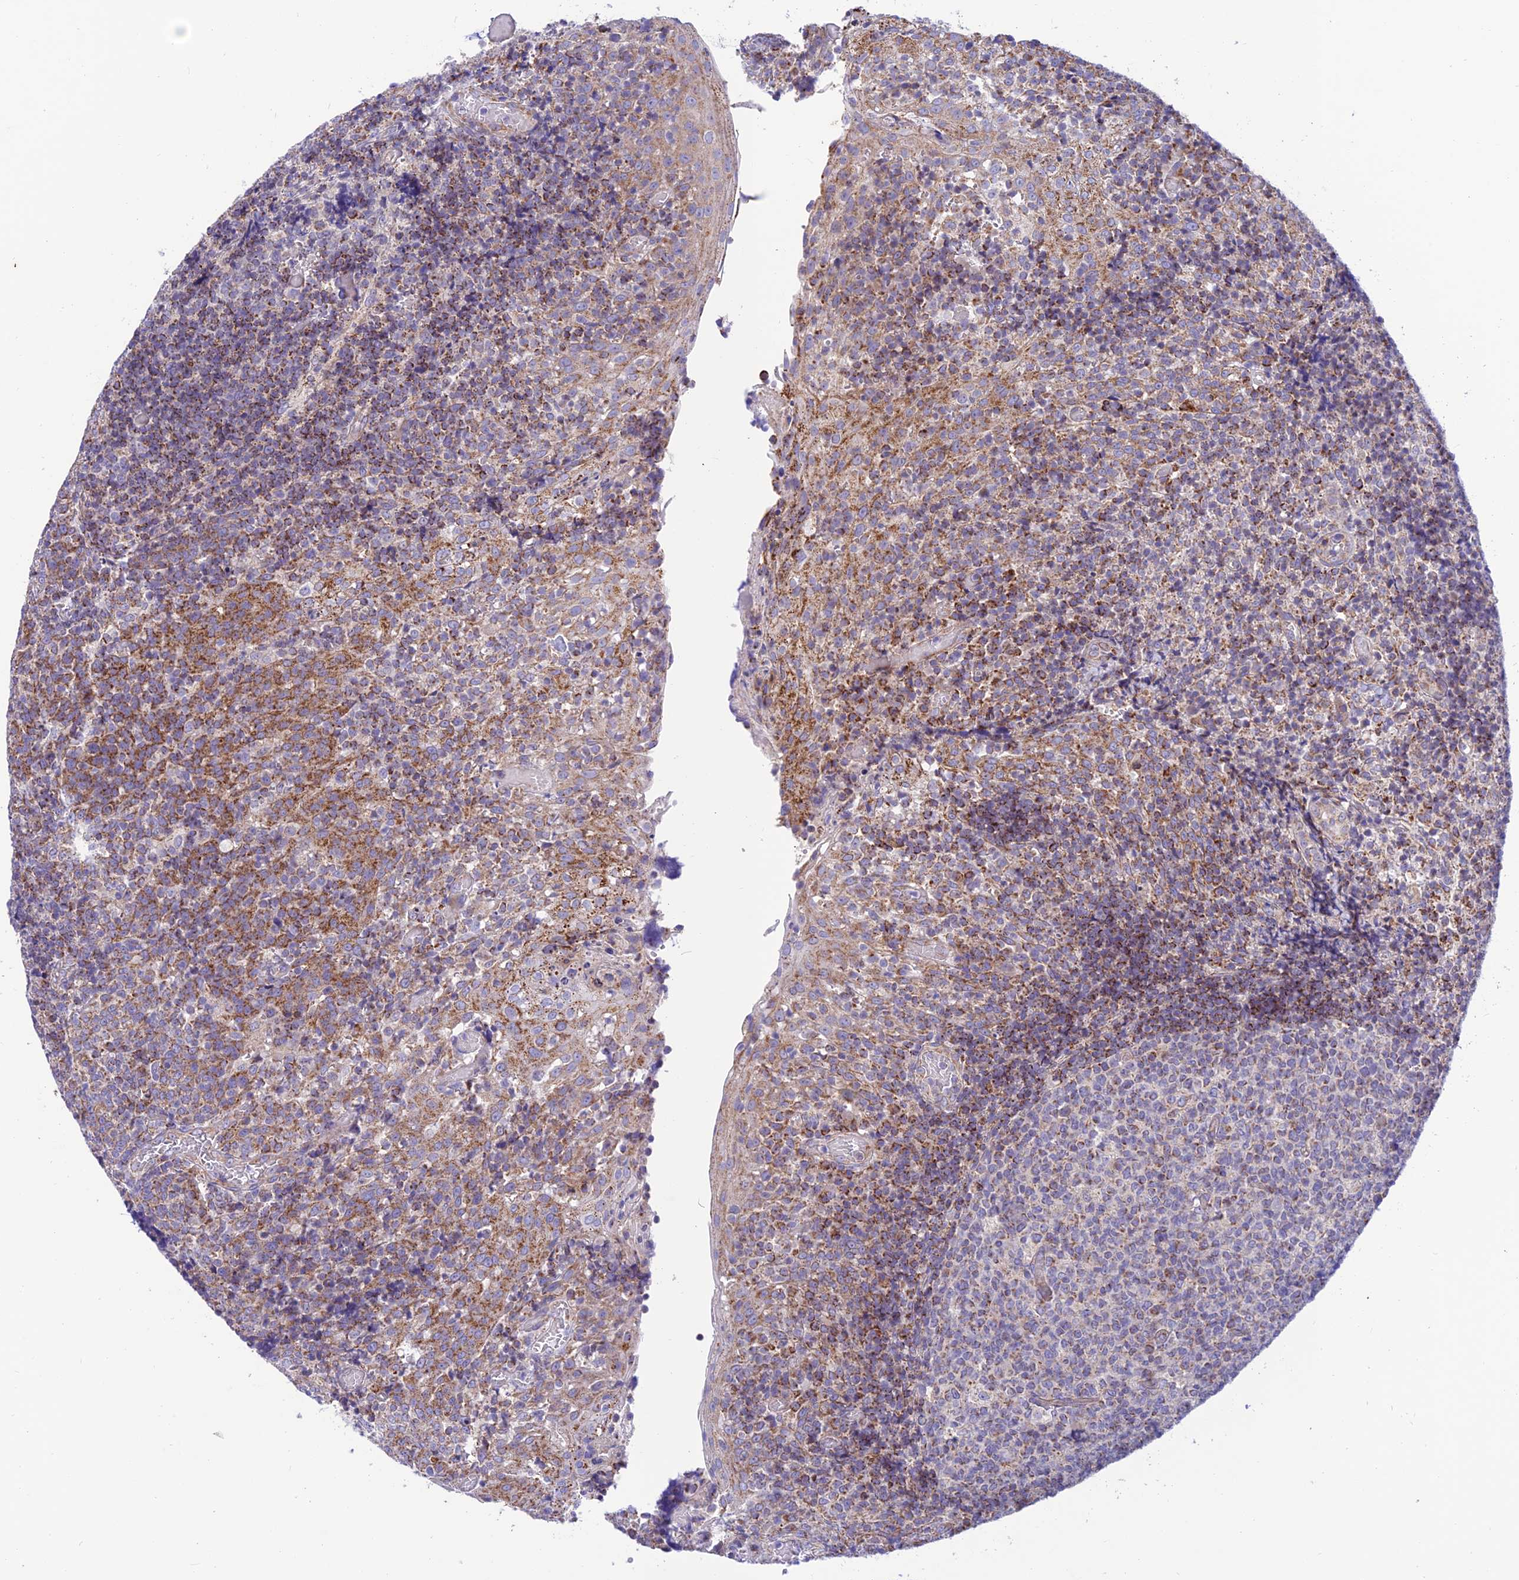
{"staining": {"intensity": "moderate", "quantity": "<25%", "location": "cytoplasmic/membranous"}, "tissue": "tonsil", "cell_type": "Germinal center cells", "image_type": "normal", "snomed": [{"axis": "morphology", "description": "Normal tissue, NOS"}, {"axis": "topography", "description": "Tonsil"}], "caption": "The image reveals immunohistochemical staining of normal tonsil. There is moderate cytoplasmic/membranous expression is appreciated in about <25% of germinal center cells.", "gene": "FAM186B", "patient": {"sex": "female", "age": 19}}